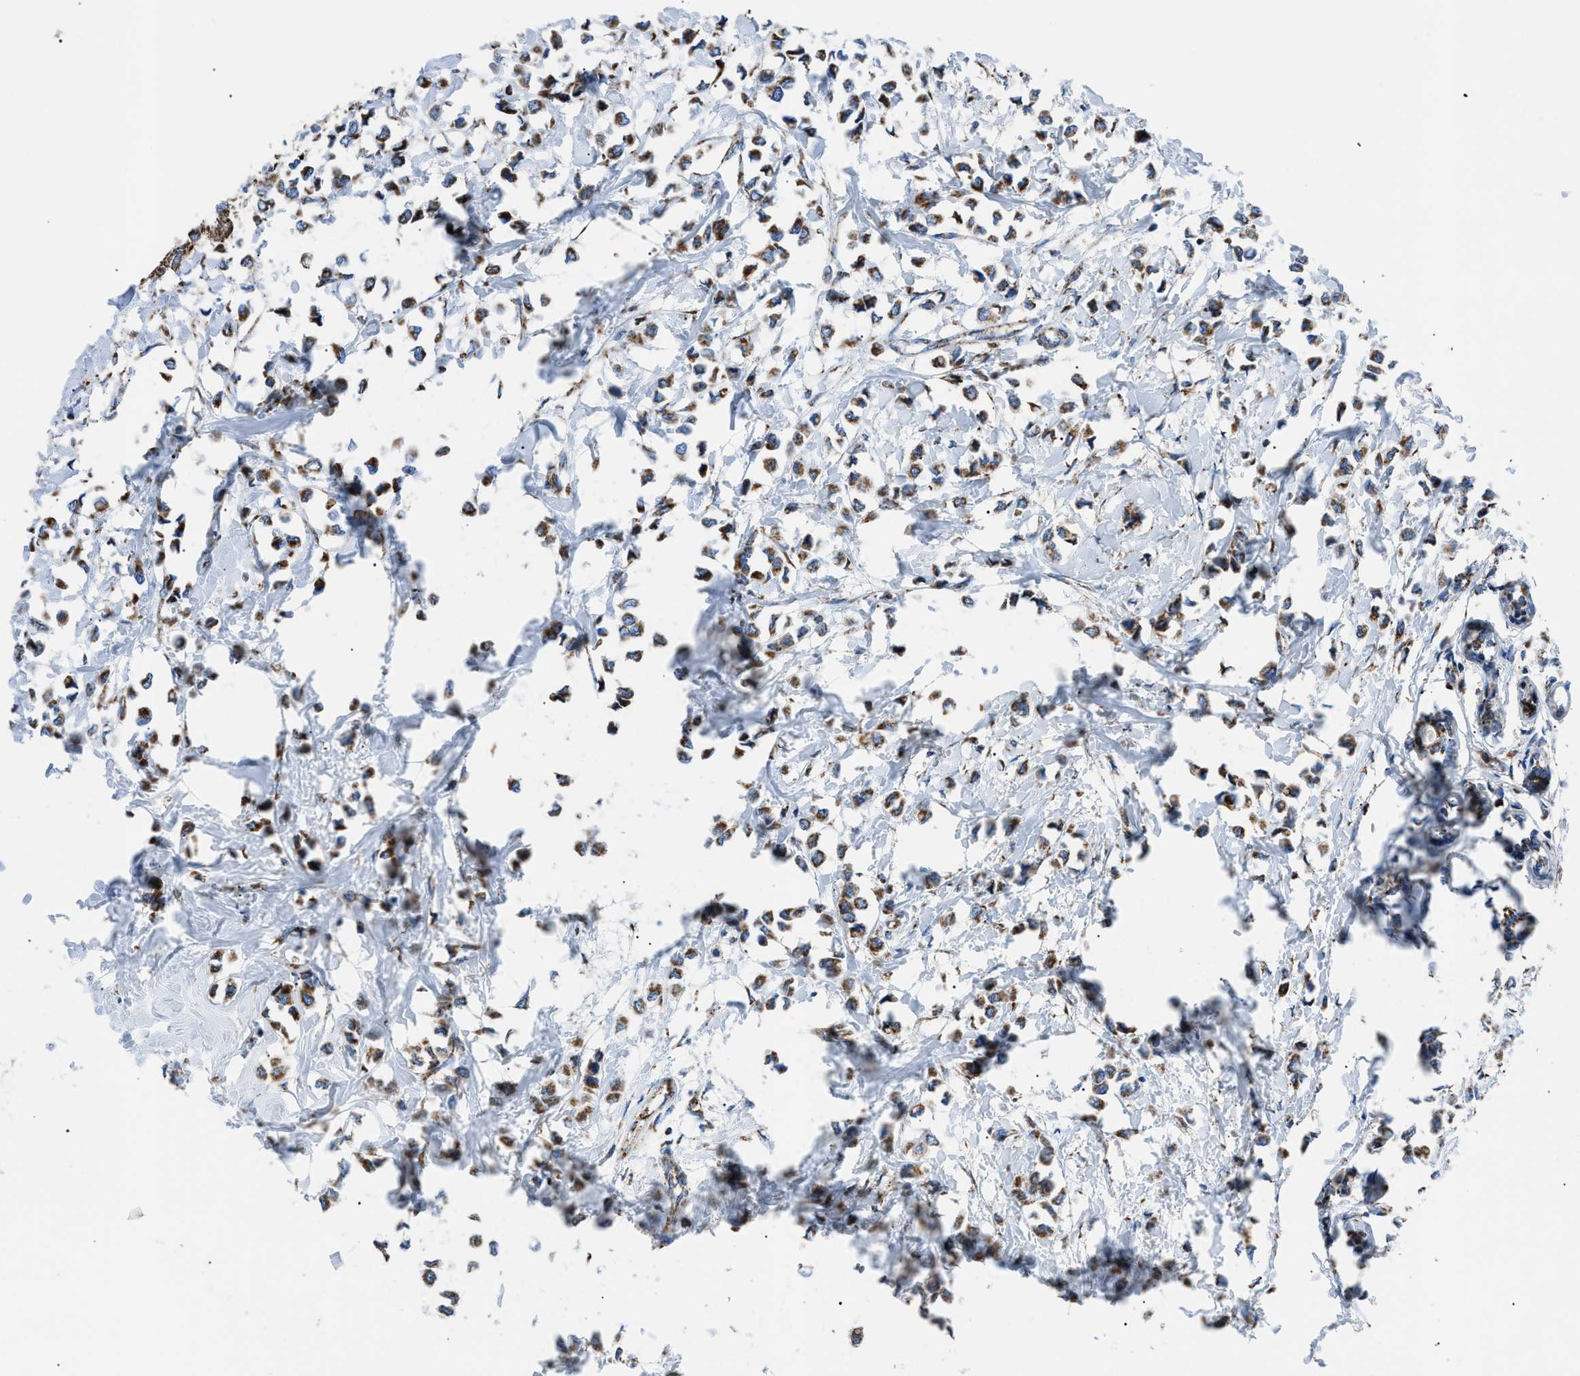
{"staining": {"intensity": "strong", "quantity": ">75%", "location": "cytoplasmic/membranous"}, "tissue": "breast cancer", "cell_type": "Tumor cells", "image_type": "cancer", "snomed": [{"axis": "morphology", "description": "Lobular carcinoma"}, {"axis": "topography", "description": "Breast"}], "caption": "This is a photomicrograph of immunohistochemistry (IHC) staining of breast cancer, which shows strong positivity in the cytoplasmic/membranous of tumor cells.", "gene": "PHB2", "patient": {"sex": "female", "age": 51}}